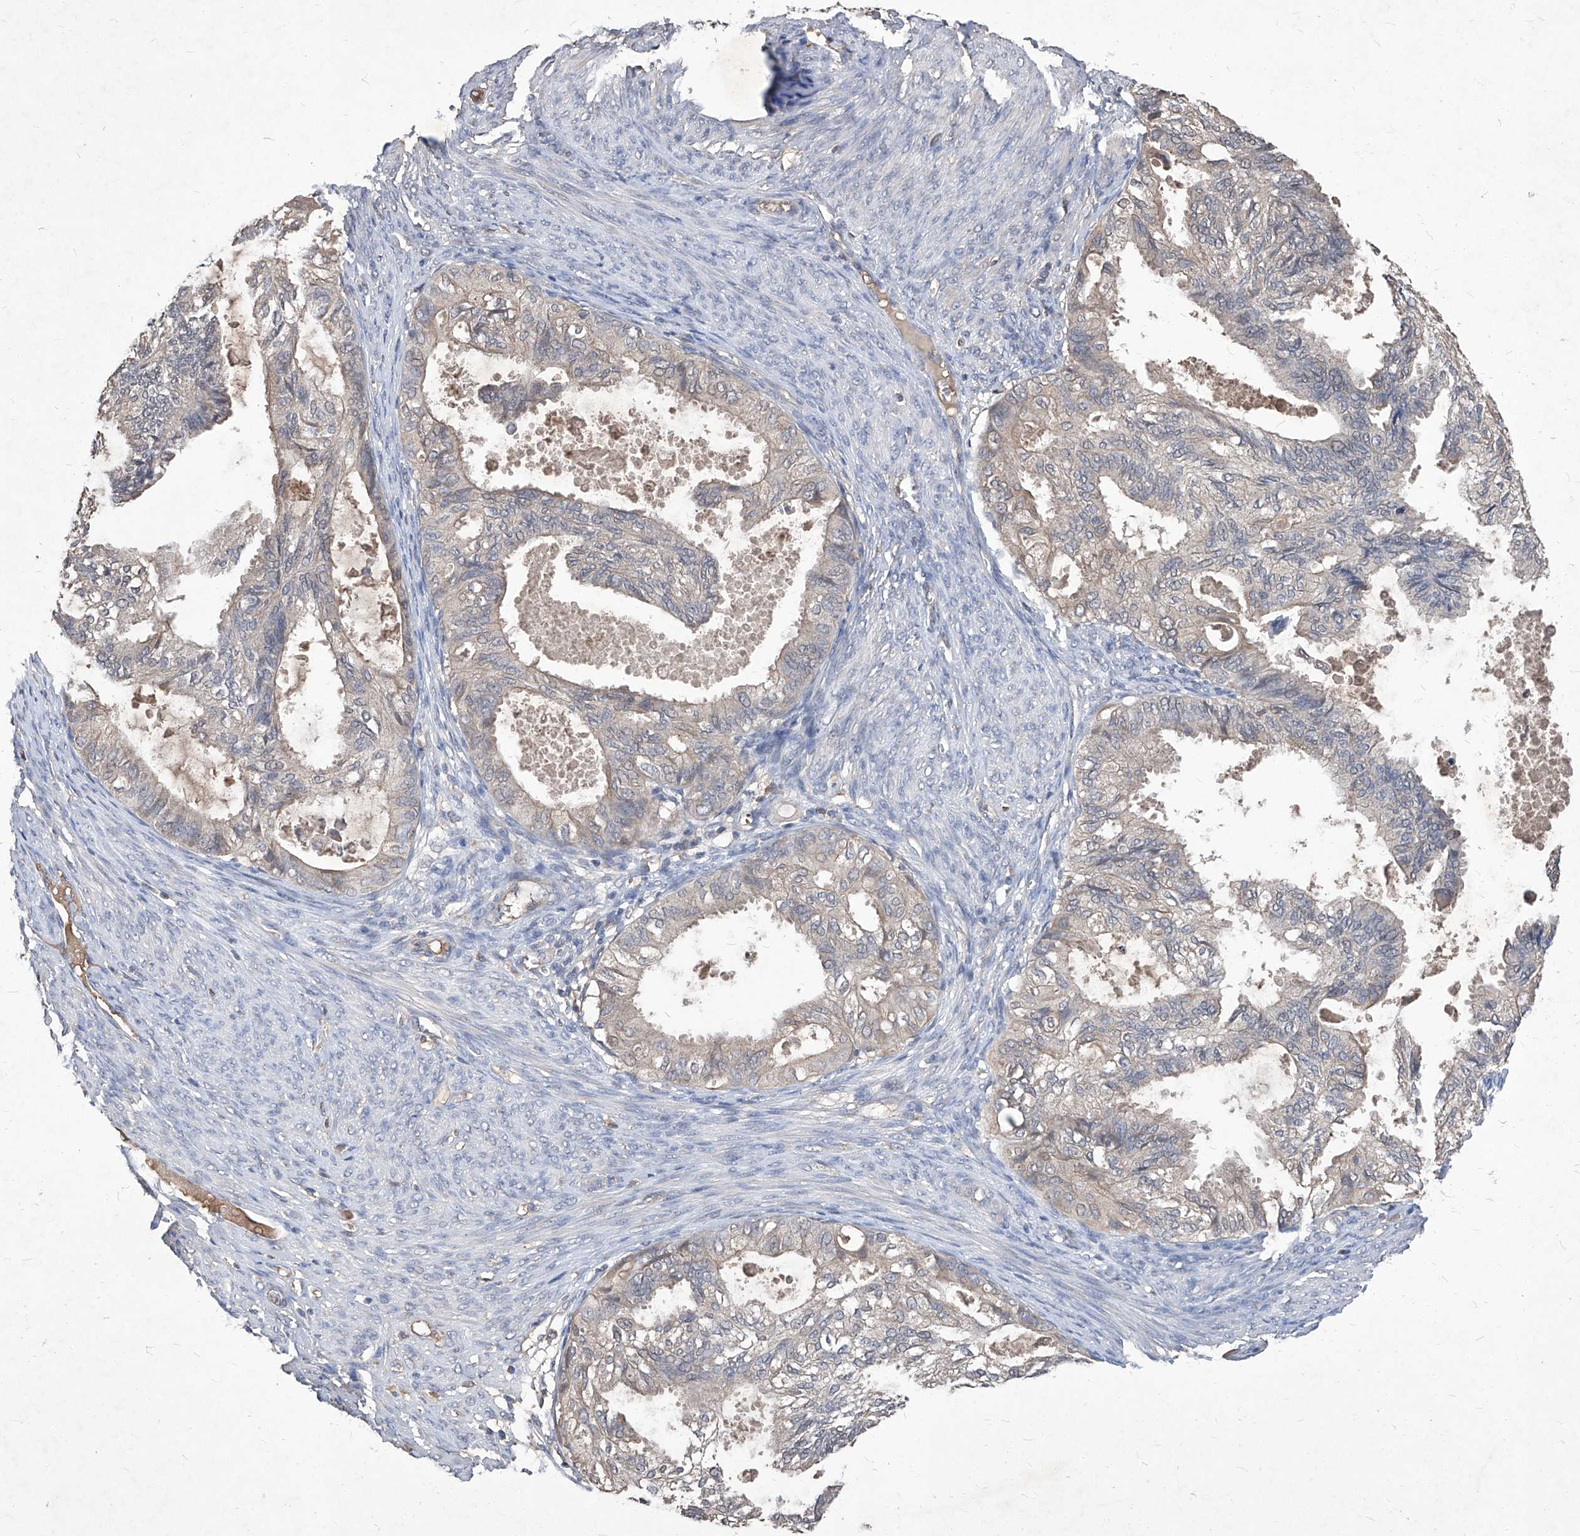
{"staining": {"intensity": "weak", "quantity": "<25%", "location": "cytoplasmic/membranous"}, "tissue": "cervical cancer", "cell_type": "Tumor cells", "image_type": "cancer", "snomed": [{"axis": "morphology", "description": "Normal tissue, NOS"}, {"axis": "morphology", "description": "Adenocarcinoma, NOS"}, {"axis": "topography", "description": "Cervix"}, {"axis": "topography", "description": "Endometrium"}], "caption": "High magnification brightfield microscopy of cervical cancer (adenocarcinoma) stained with DAB (brown) and counterstained with hematoxylin (blue): tumor cells show no significant staining.", "gene": "SYNGR1", "patient": {"sex": "female", "age": 86}}